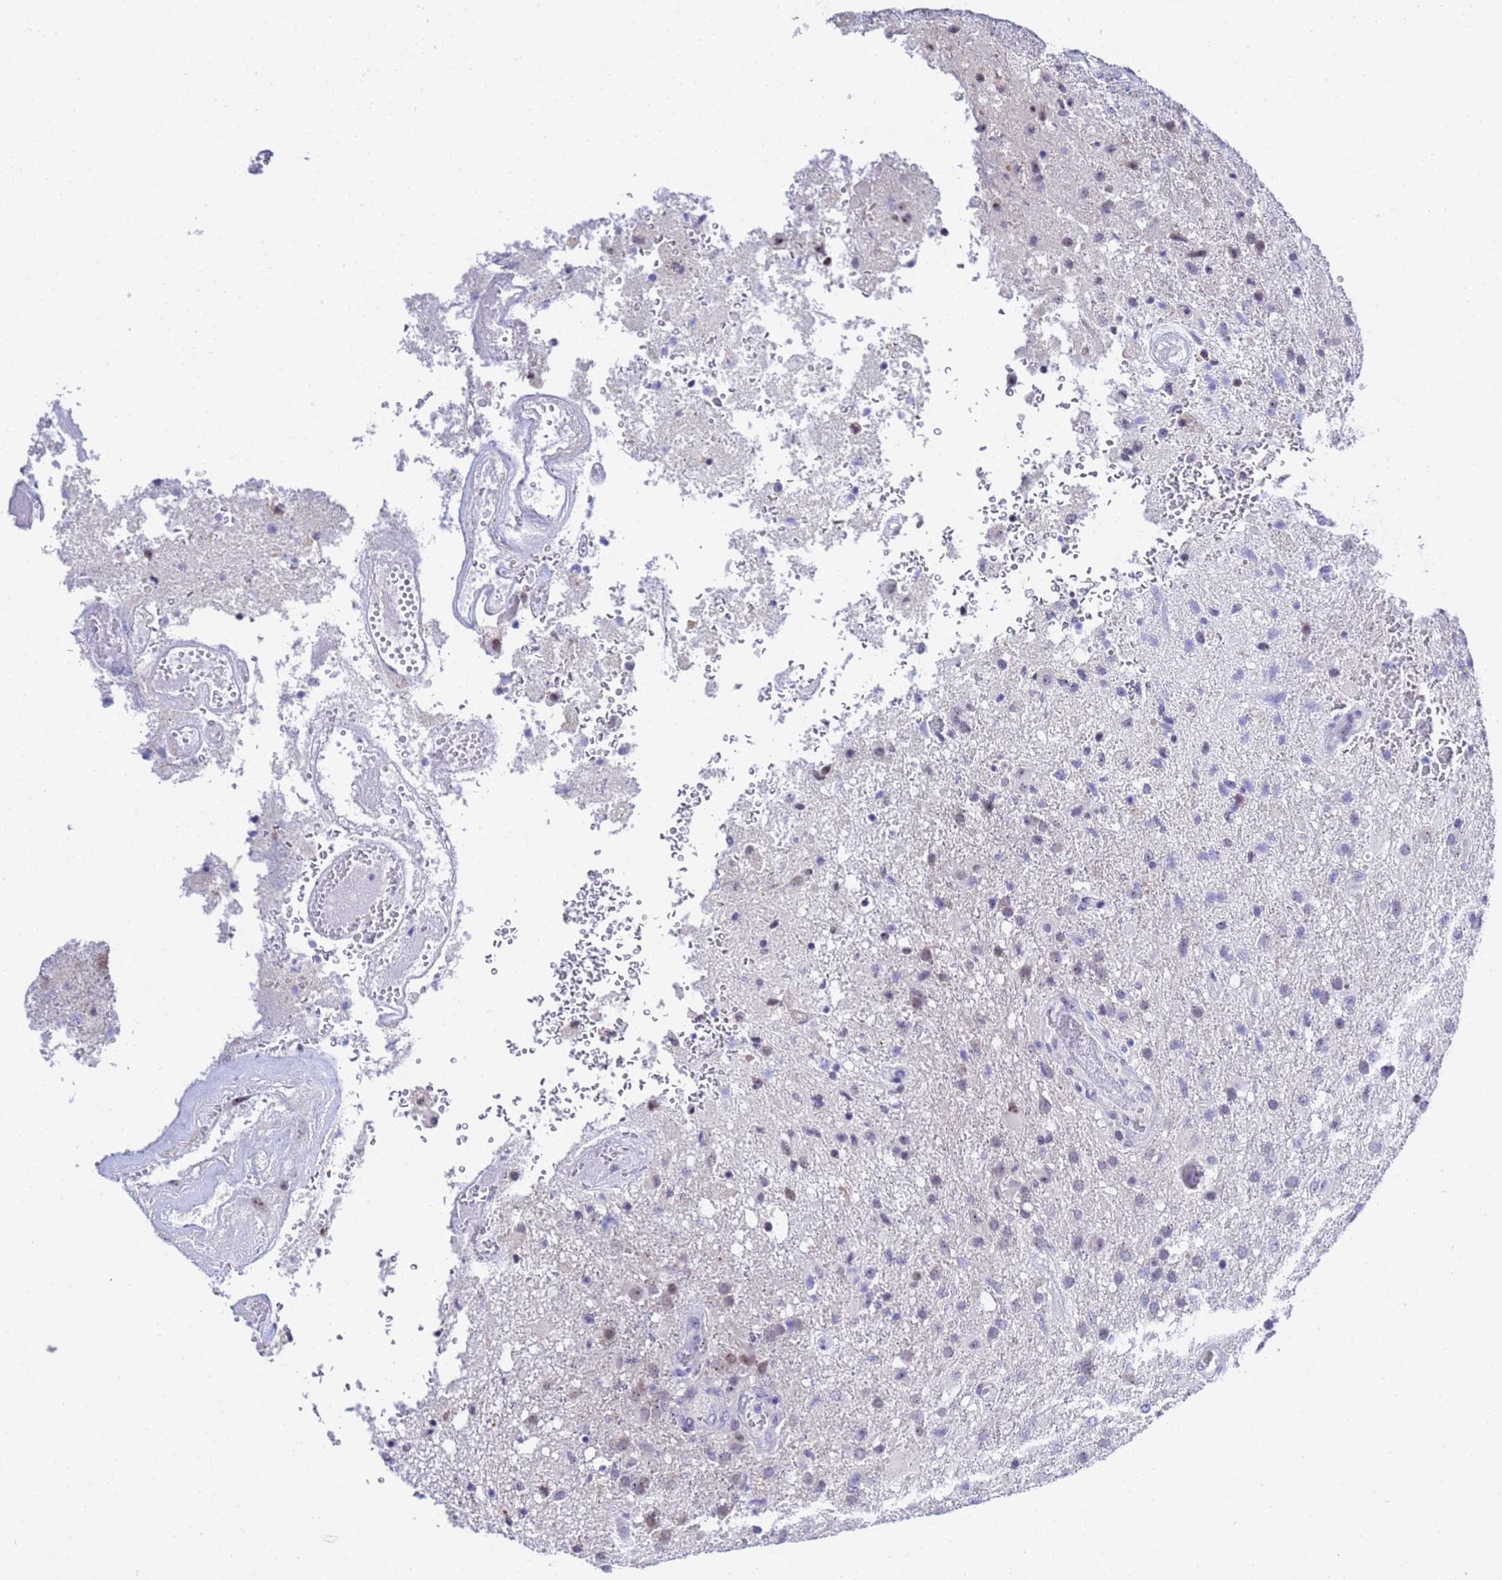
{"staining": {"intensity": "weak", "quantity": "<25%", "location": "nuclear"}, "tissue": "glioma", "cell_type": "Tumor cells", "image_type": "cancer", "snomed": [{"axis": "morphology", "description": "Glioma, malignant, High grade"}, {"axis": "topography", "description": "Brain"}], "caption": "The histopathology image reveals no significant expression in tumor cells of glioma.", "gene": "ACTL6B", "patient": {"sex": "female", "age": 74}}